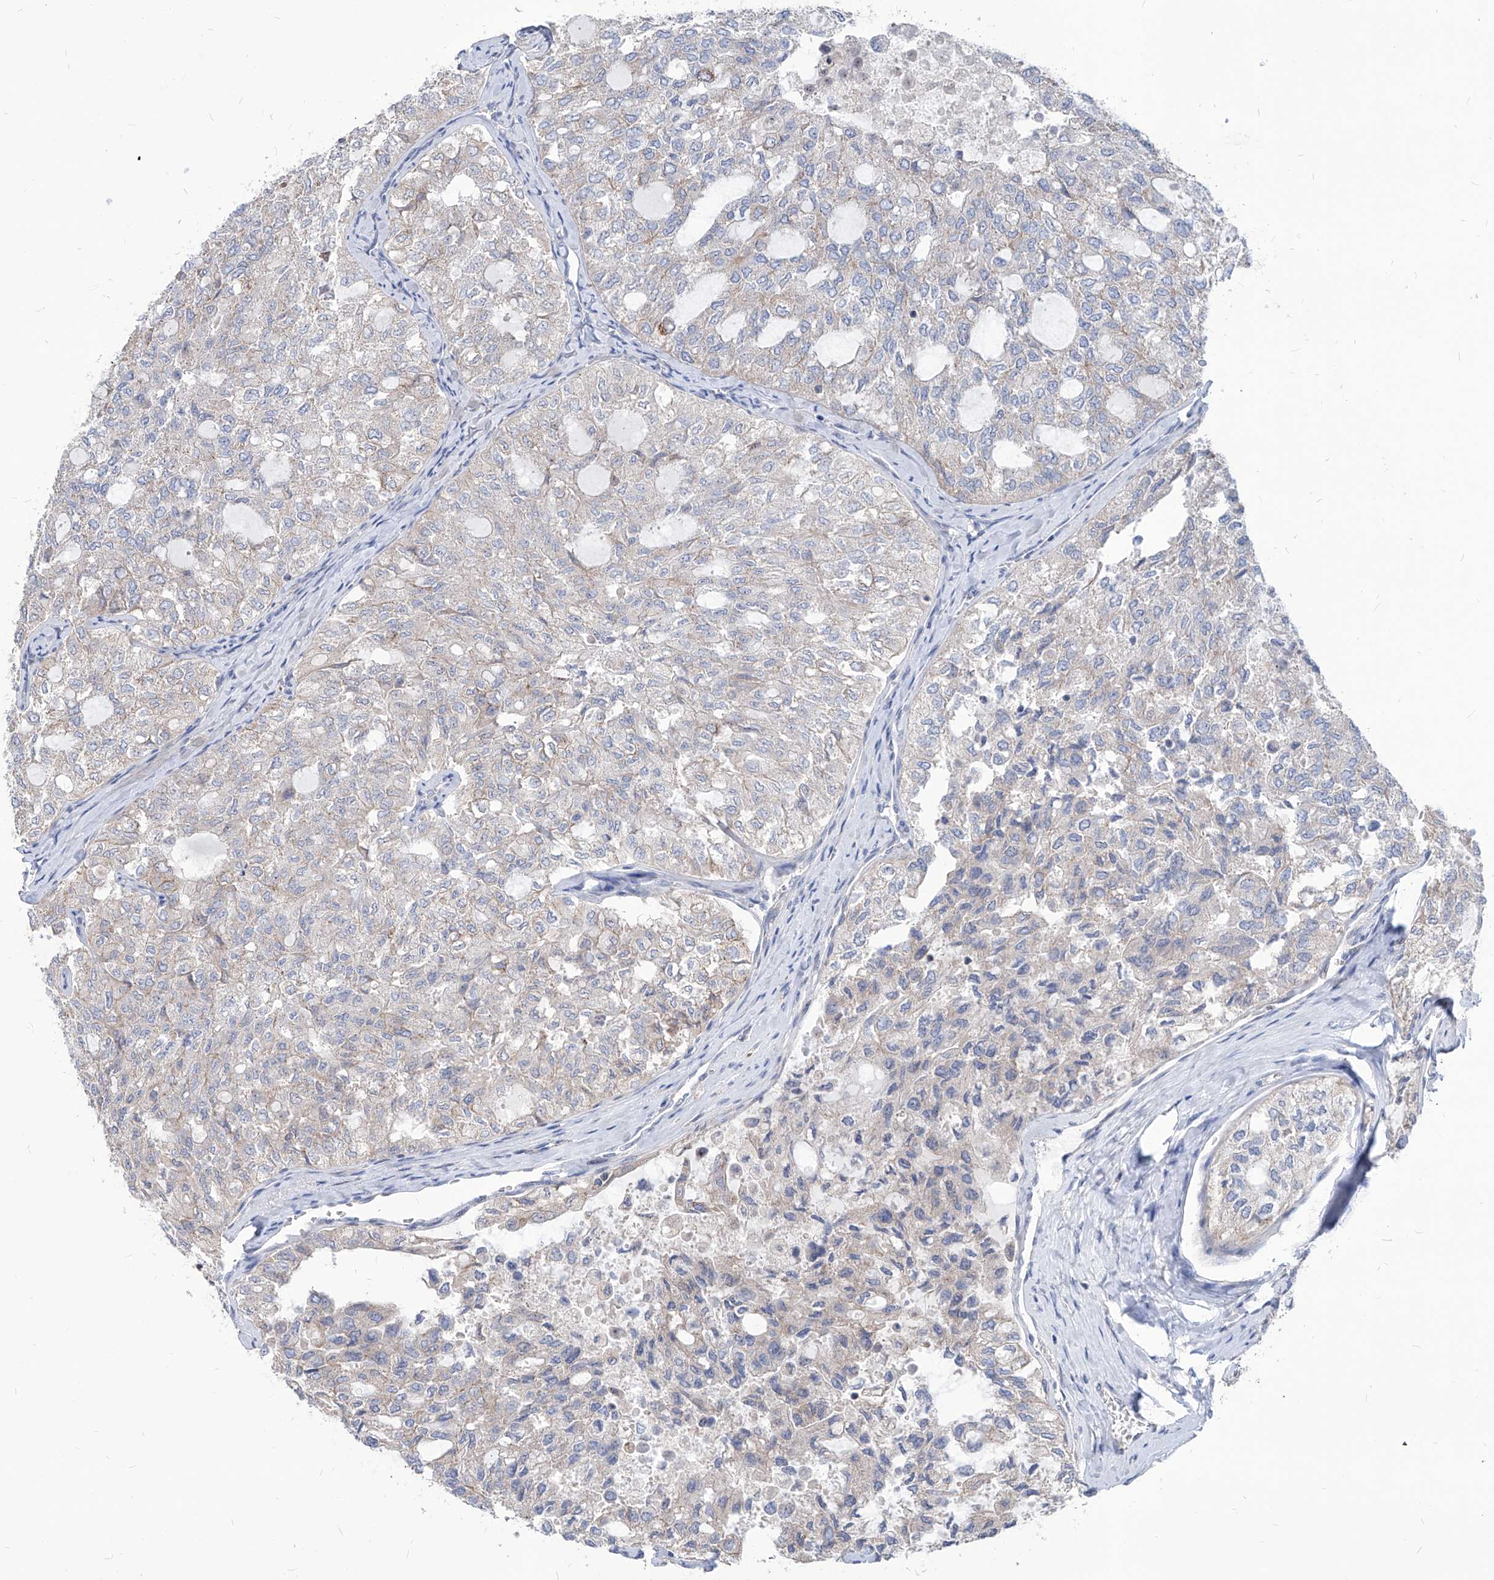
{"staining": {"intensity": "negative", "quantity": "none", "location": "none"}, "tissue": "thyroid cancer", "cell_type": "Tumor cells", "image_type": "cancer", "snomed": [{"axis": "morphology", "description": "Follicular adenoma carcinoma, NOS"}, {"axis": "topography", "description": "Thyroid gland"}], "caption": "A high-resolution histopathology image shows IHC staining of thyroid follicular adenoma carcinoma, which shows no significant expression in tumor cells.", "gene": "AGPS", "patient": {"sex": "male", "age": 75}}